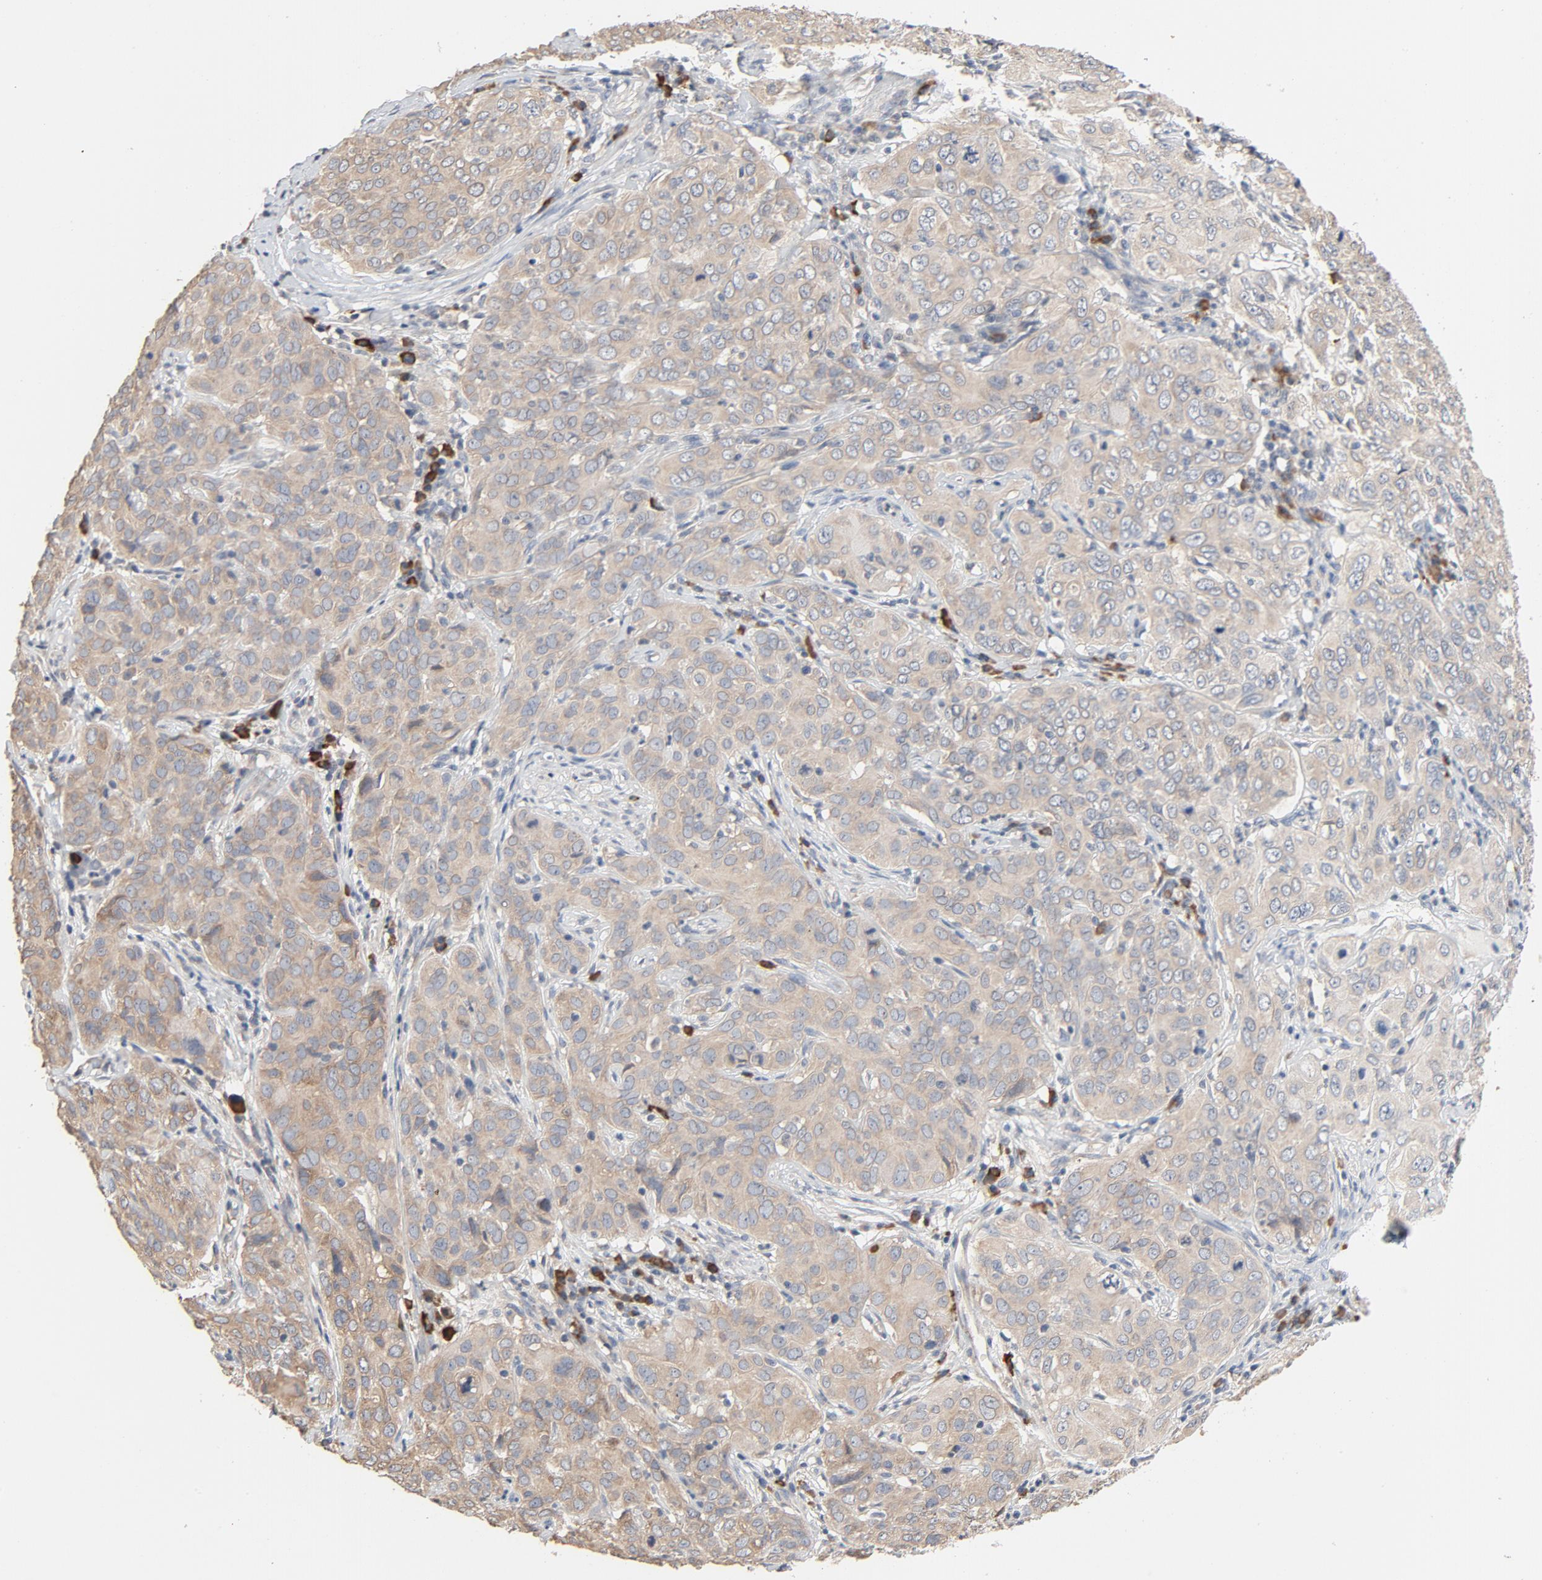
{"staining": {"intensity": "weak", "quantity": ">75%", "location": "cytoplasmic/membranous"}, "tissue": "cervical cancer", "cell_type": "Tumor cells", "image_type": "cancer", "snomed": [{"axis": "morphology", "description": "Squamous cell carcinoma, NOS"}, {"axis": "topography", "description": "Cervix"}], "caption": "Cervical cancer (squamous cell carcinoma) stained with a brown dye displays weak cytoplasmic/membranous positive expression in about >75% of tumor cells.", "gene": "TLR4", "patient": {"sex": "female", "age": 38}}